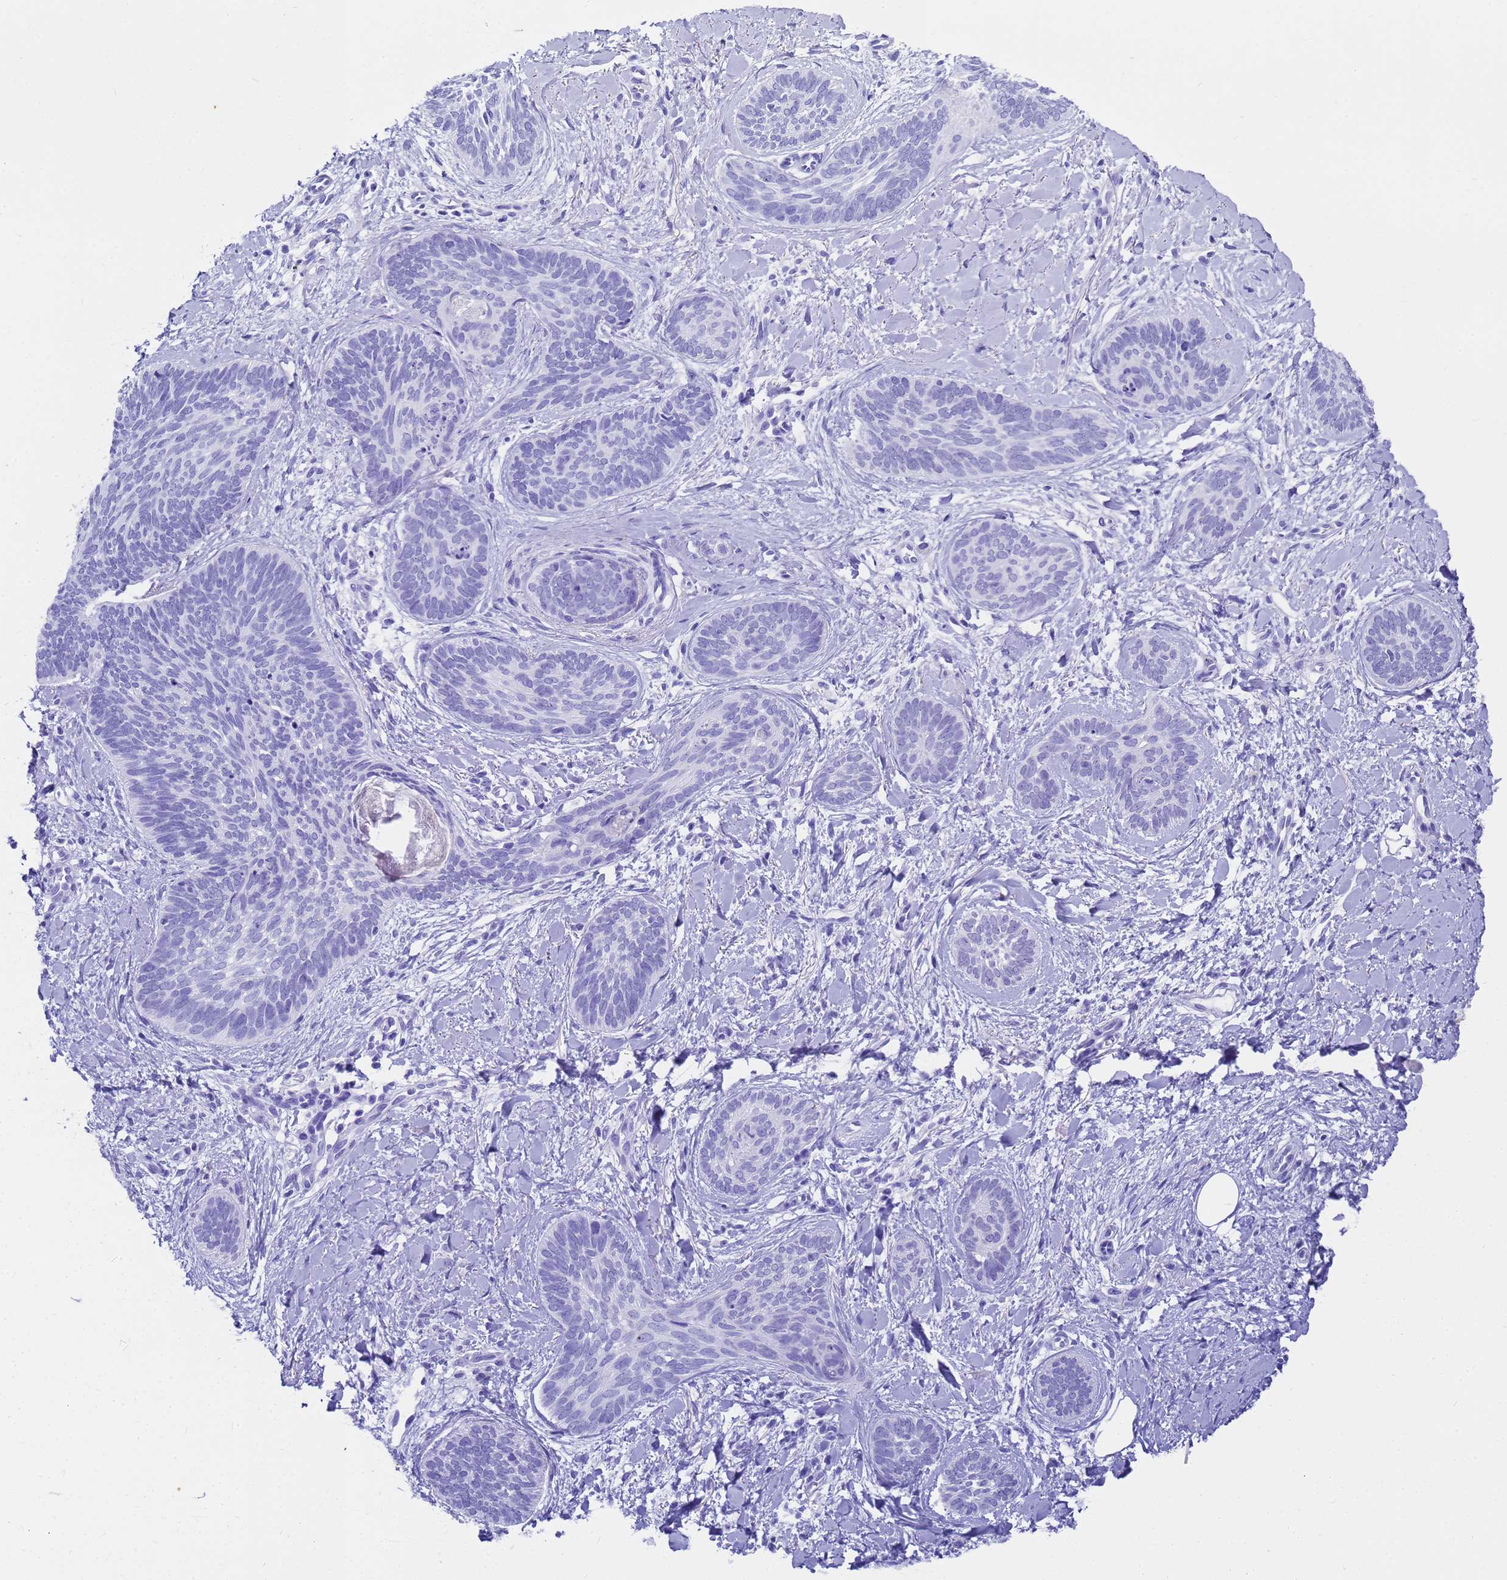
{"staining": {"intensity": "negative", "quantity": "none", "location": "none"}, "tissue": "skin cancer", "cell_type": "Tumor cells", "image_type": "cancer", "snomed": [{"axis": "morphology", "description": "Basal cell carcinoma"}, {"axis": "topography", "description": "Skin"}], "caption": "There is no significant staining in tumor cells of basal cell carcinoma (skin).", "gene": "MS4A13", "patient": {"sex": "female", "age": 81}}